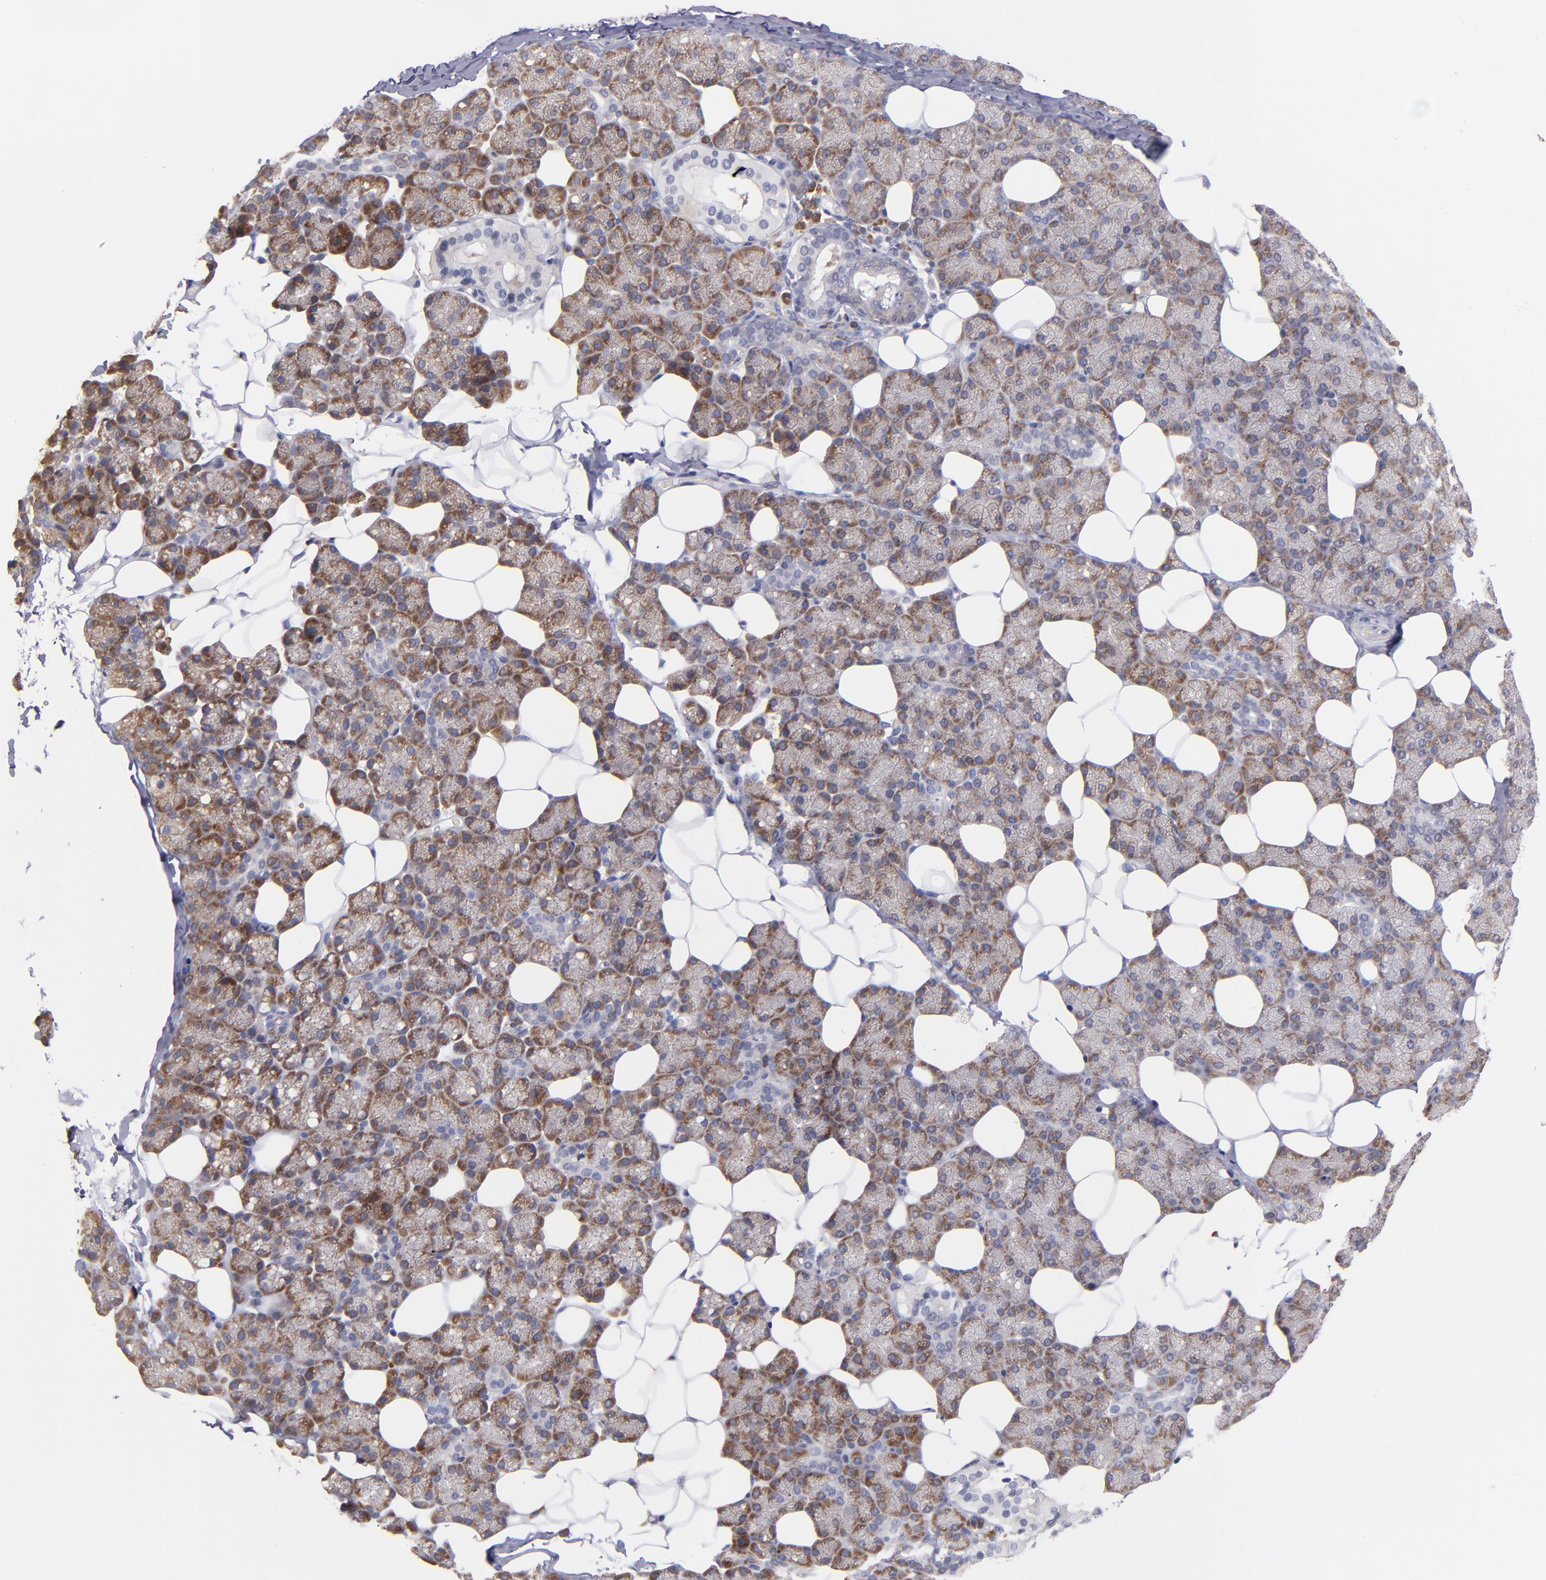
{"staining": {"intensity": "moderate", "quantity": ">75%", "location": "cytoplasmic/membranous"}, "tissue": "salivary gland", "cell_type": "Glandular cells", "image_type": "normal", "snomed": [{"axis": "morphology", "description": "Normal tissue, NOS"}, {"axis": "topography", "description": "Lymph node"}, {"axis": "topography", "description": "Salivary gland"}], "caption": "Moderate cytoplasmic/membranous positivity is present in about >75% of glandular cells in normal salivary gland. (DAB (3,3'-diaminobenzidine) = brown stain, brightfield microscopy at high magnification).", "gene": "EIF3L", "patient": {"sex": "male", "age": 8}}